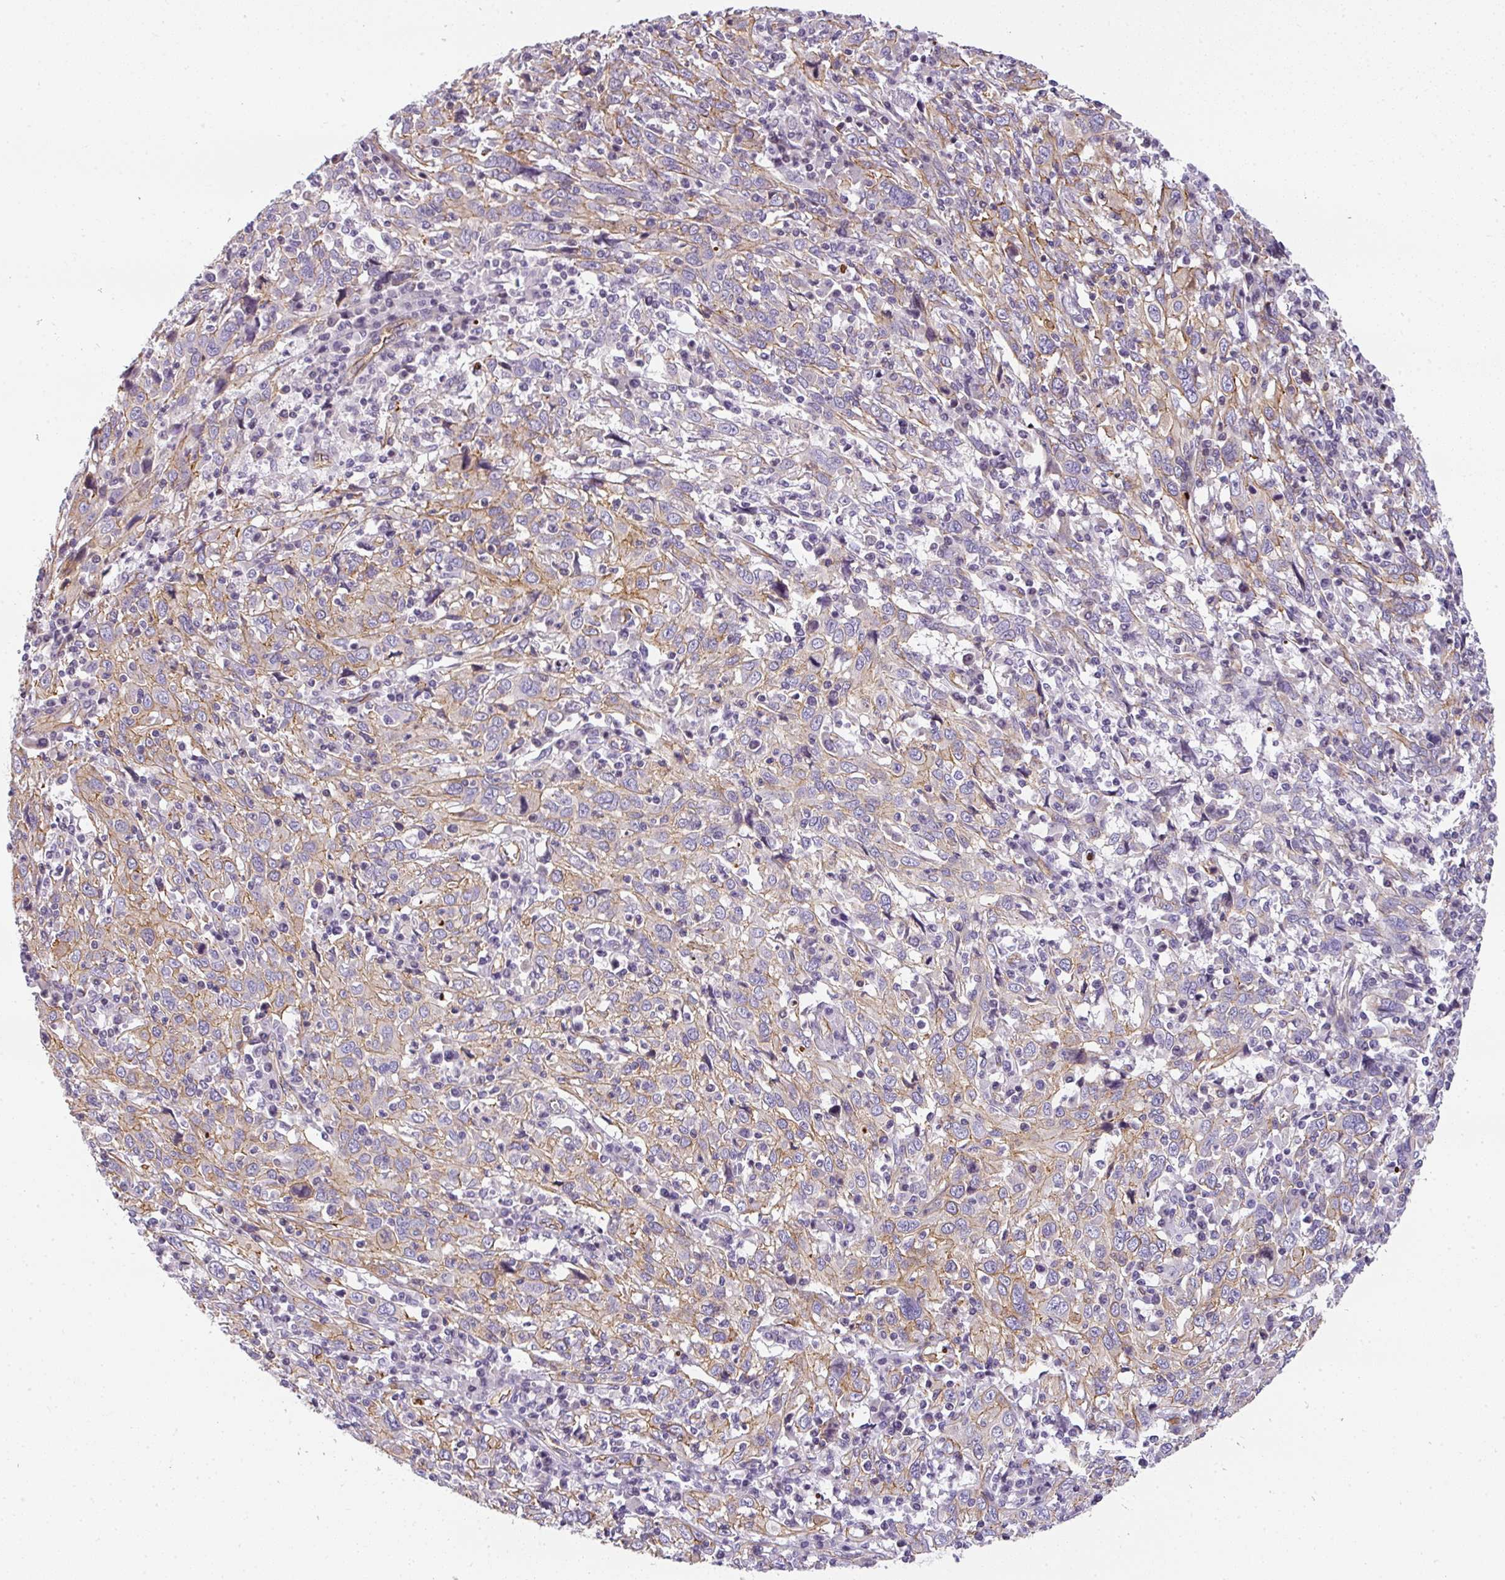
{"staining": {"intensity": "moderate", "quantity": "25%-75%", "location": "cytoplasmic/membranous"}, "tissue": "cervical cancer", "cell_type": "Tumor cells", "image_type": "cancer", "snomed": [{"axis": "morphology", "description": "Squamous cell carcinoma, NOS"}, {"axis": "topography", "description": "Cervix"}], "caption": "The image reveals staining of cervical squamous cell carcinoma, revealing moderate cytoplasmic/membranous protein expression (brown color) within tumor cells.", "gene": "OR11H4", "patient": {"sex": "female", "age": 46}}